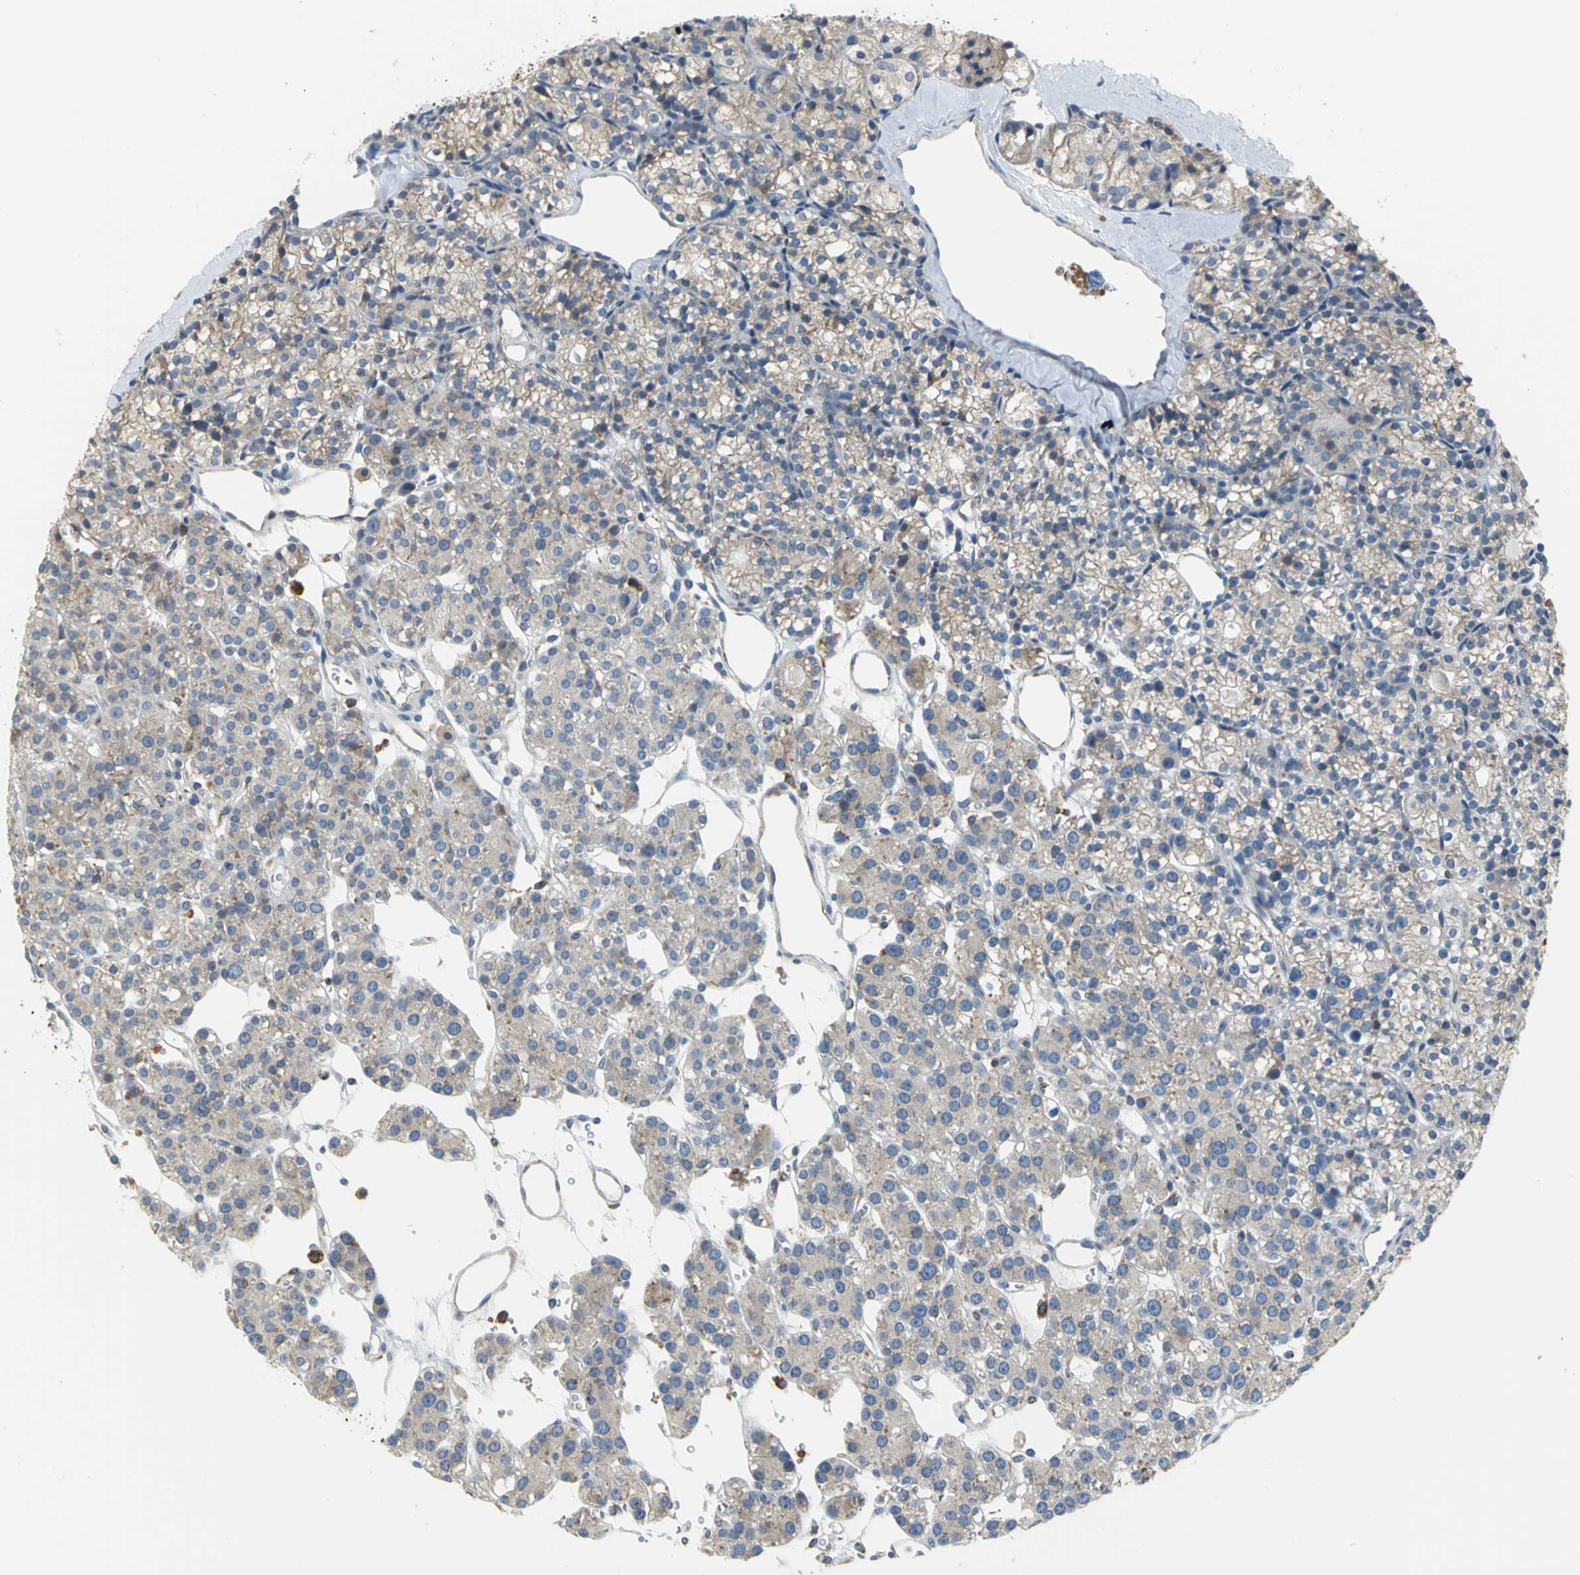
{"staining": {"intensity": "weak", "quantity": ">75%", "location": "cytoplasmic/membranous"}, "tissue": "parathyroid gland", "cell_type": "Glandular cells", "image_type": "normal", "snomed": [{"axis": "morphology", "description": "Normal tissue, NOS"}, {"axis": "topography", "description": "Parathyroid gland"}], "caption": "Human parathyroid gland stained with a brown dye reveals weak cytoplasmic/membranous positive staining in about >75% of glandular cells.", "gene": "SDF2L1", "patient": {"sex": "female", "age": 64}}